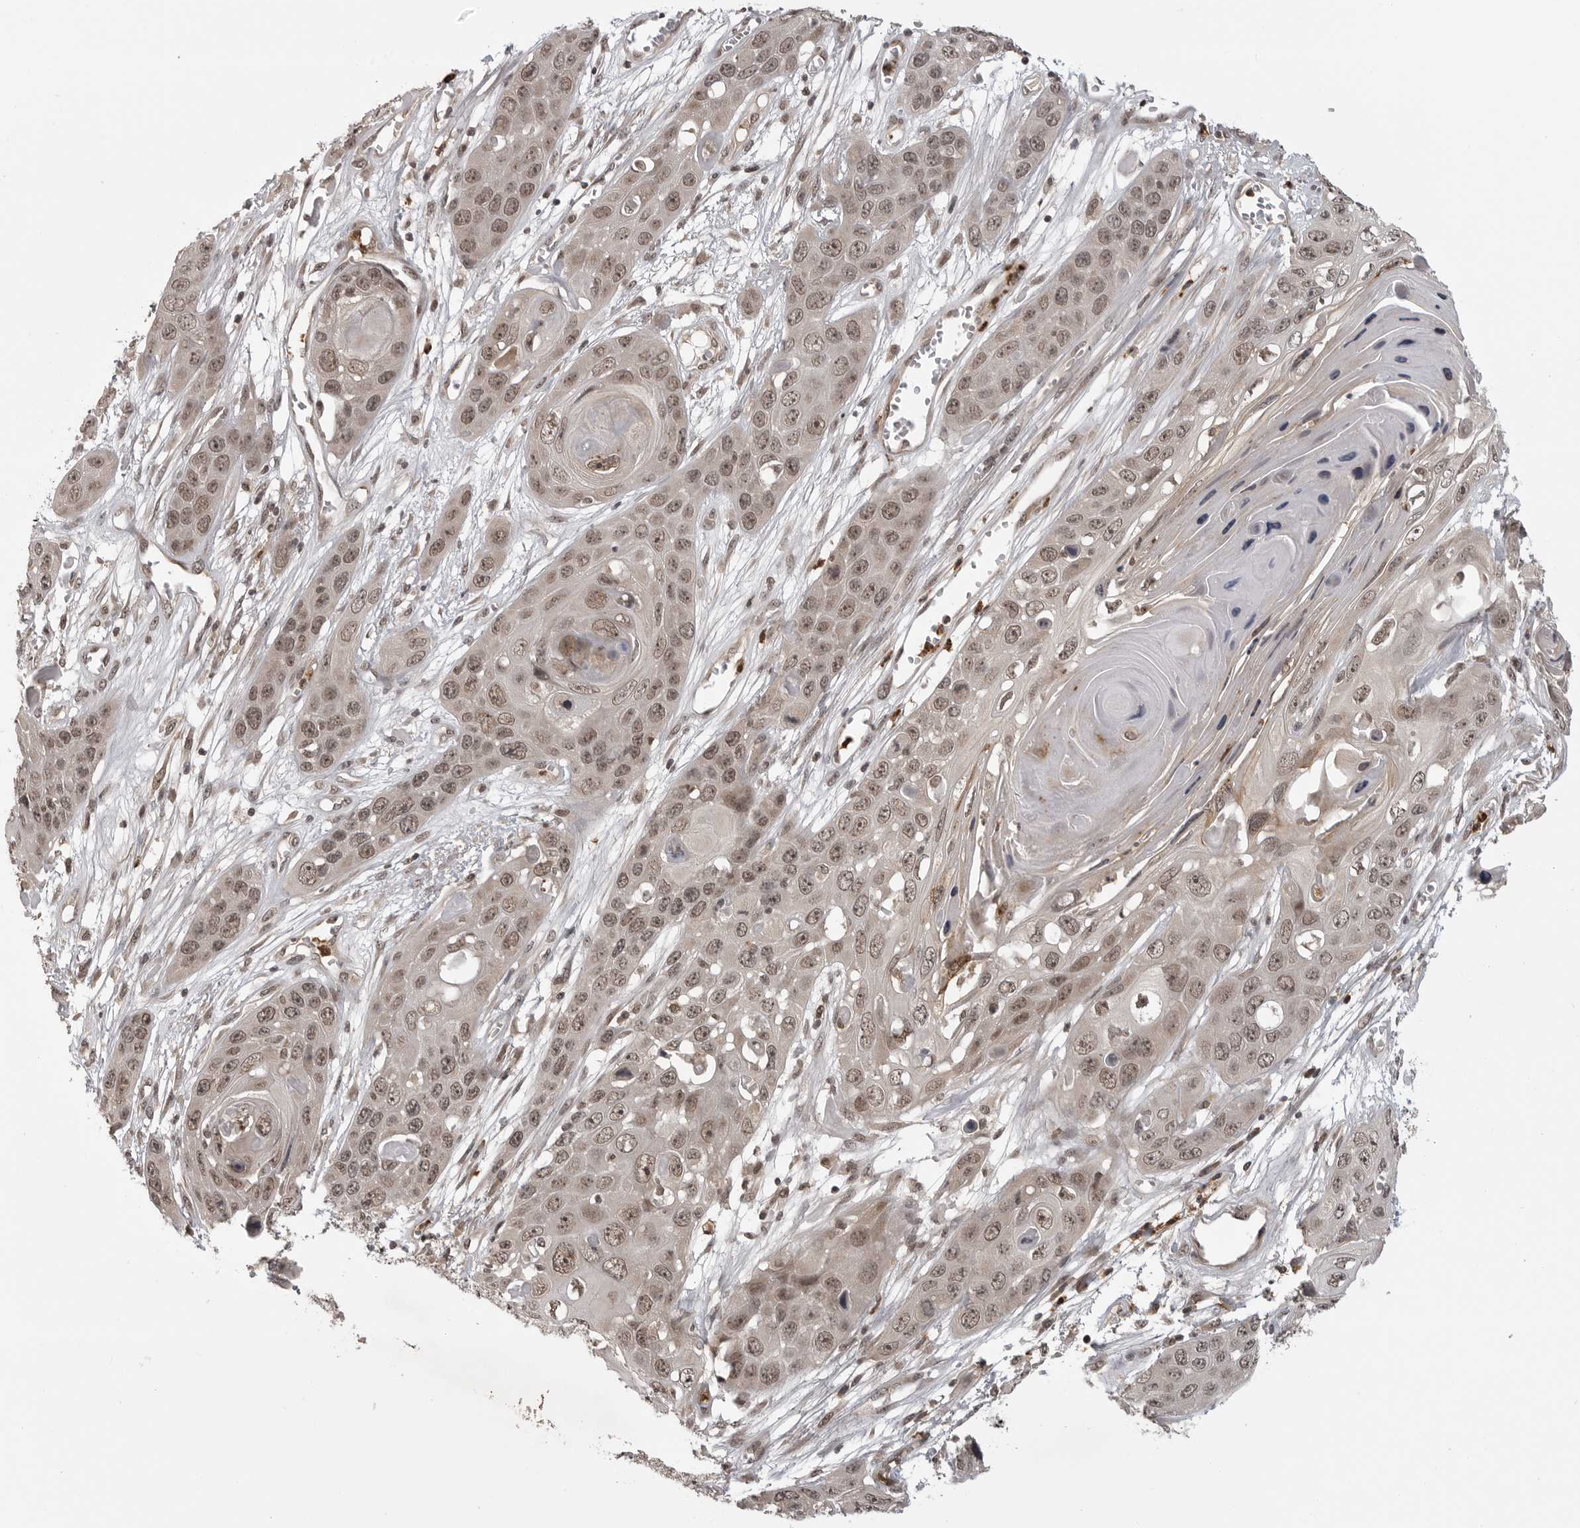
{"staining": {"intensity": "moderate", "quantity": ">75%", "location": "nuclear"}, "tissue": "skin cancer", "cell_type": "Tumor cells", "image_type": "cancer", "snomed": [{"axis": "morphology", "description": "Squamous cell carcinoma, NOS"}, {"axis": "topography", "description": "Skin"}], "caption": "Skin squamous cell carcinoma stained with a protein marker displays moderate staining in tumor cells.", "gene": "PEG3", "patient": {"sex": "male", "age": 55}}